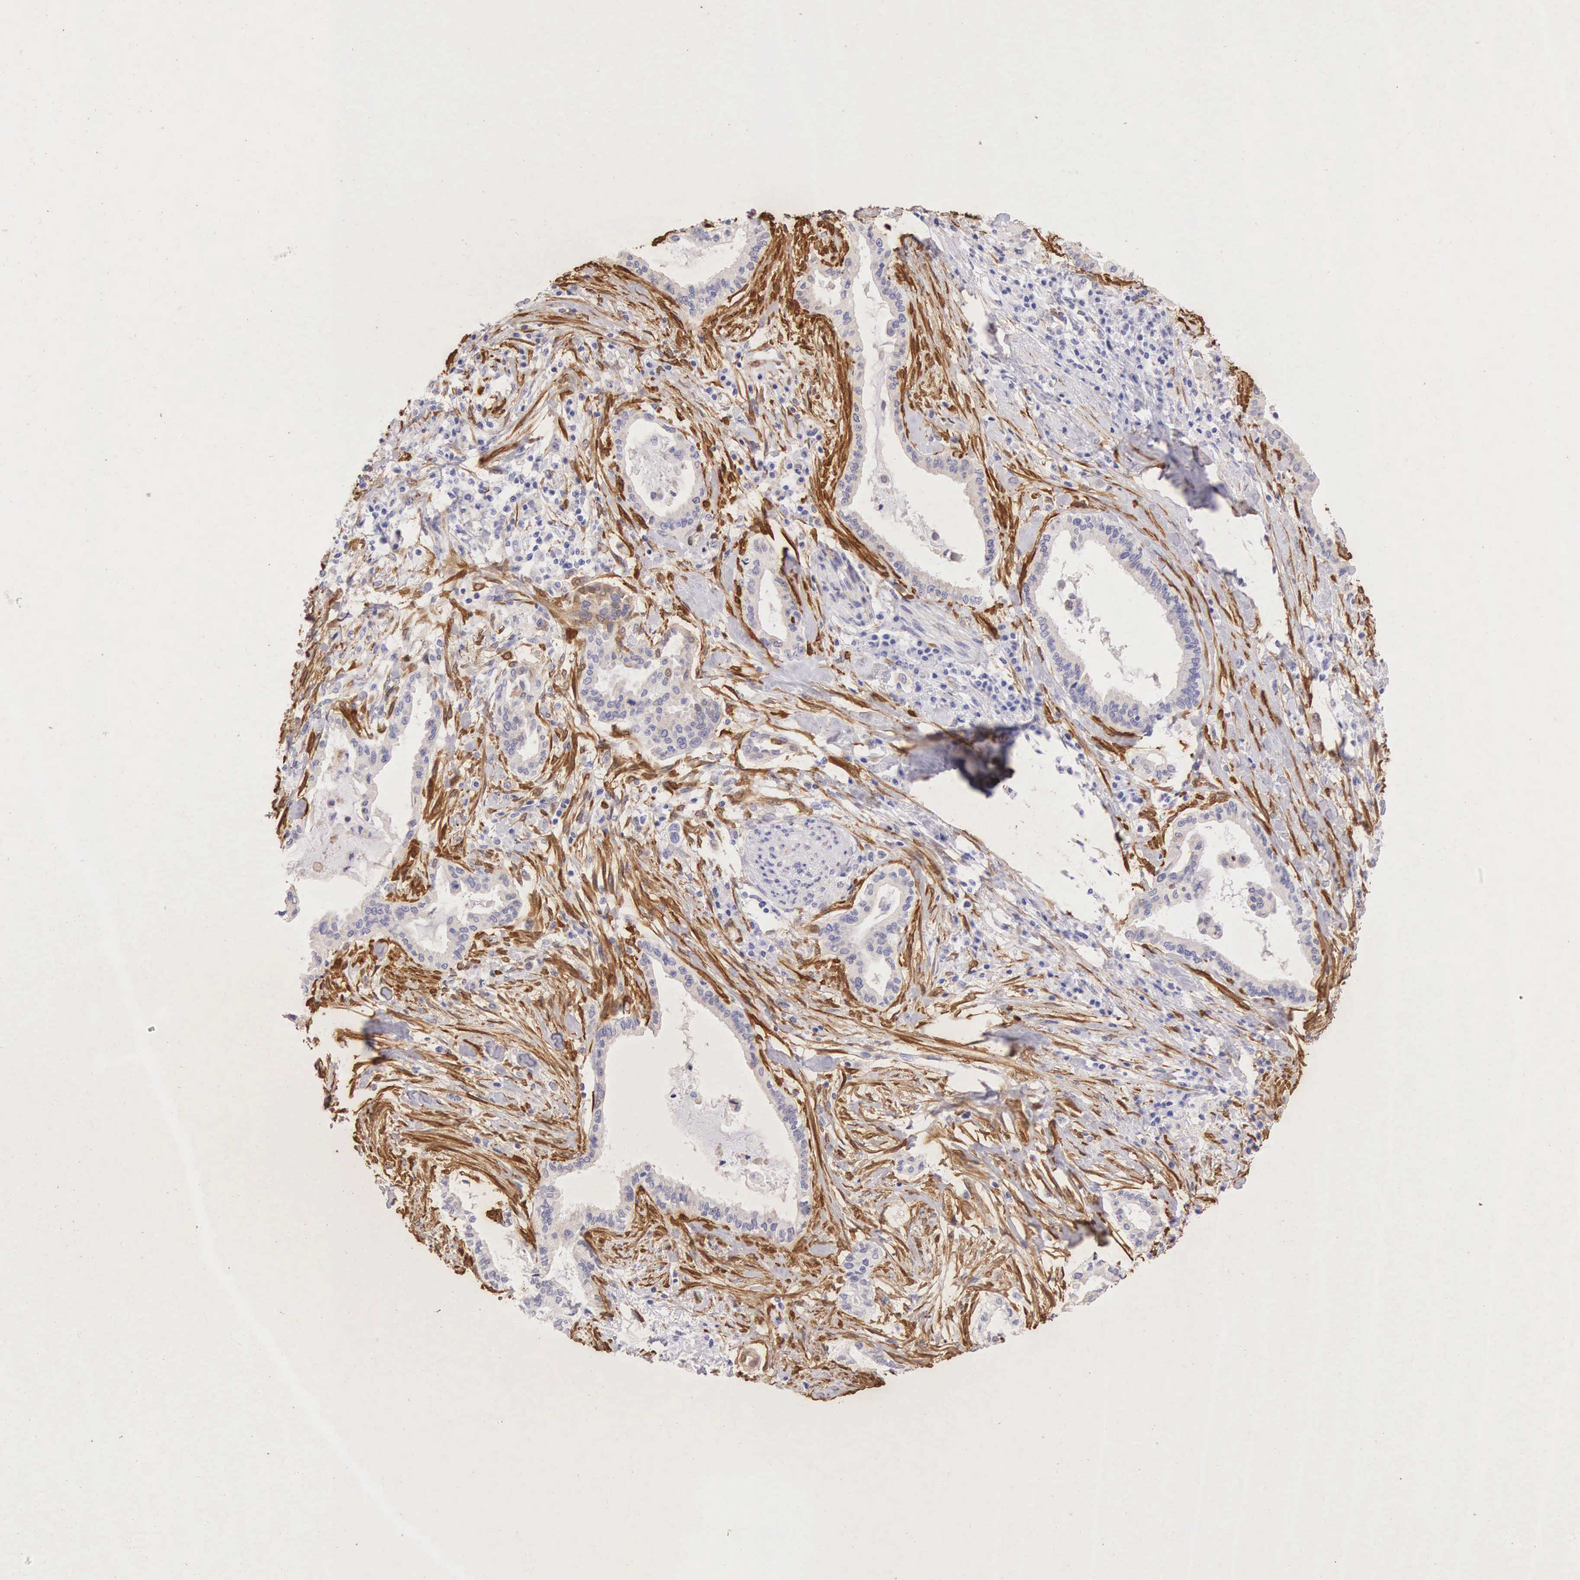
{"staining": {"intensity": "negative", "quantity": "none", "location": "none"}, "tissue": "pancreatic cancer", "cell_type": "Tumor cells", "image_type": "cancer", "snomed": [{"axis": "morphology", "description": "Adenocarcinoma, NOS"}, {"axis": "topography", "description": "Pancreas"}], "caption": "Histopathology image shows no significant protein expression in tumor cells of pancreatic cancer.", "gene": "CNN1", "patient": {"sex": "female", "age": 64}}